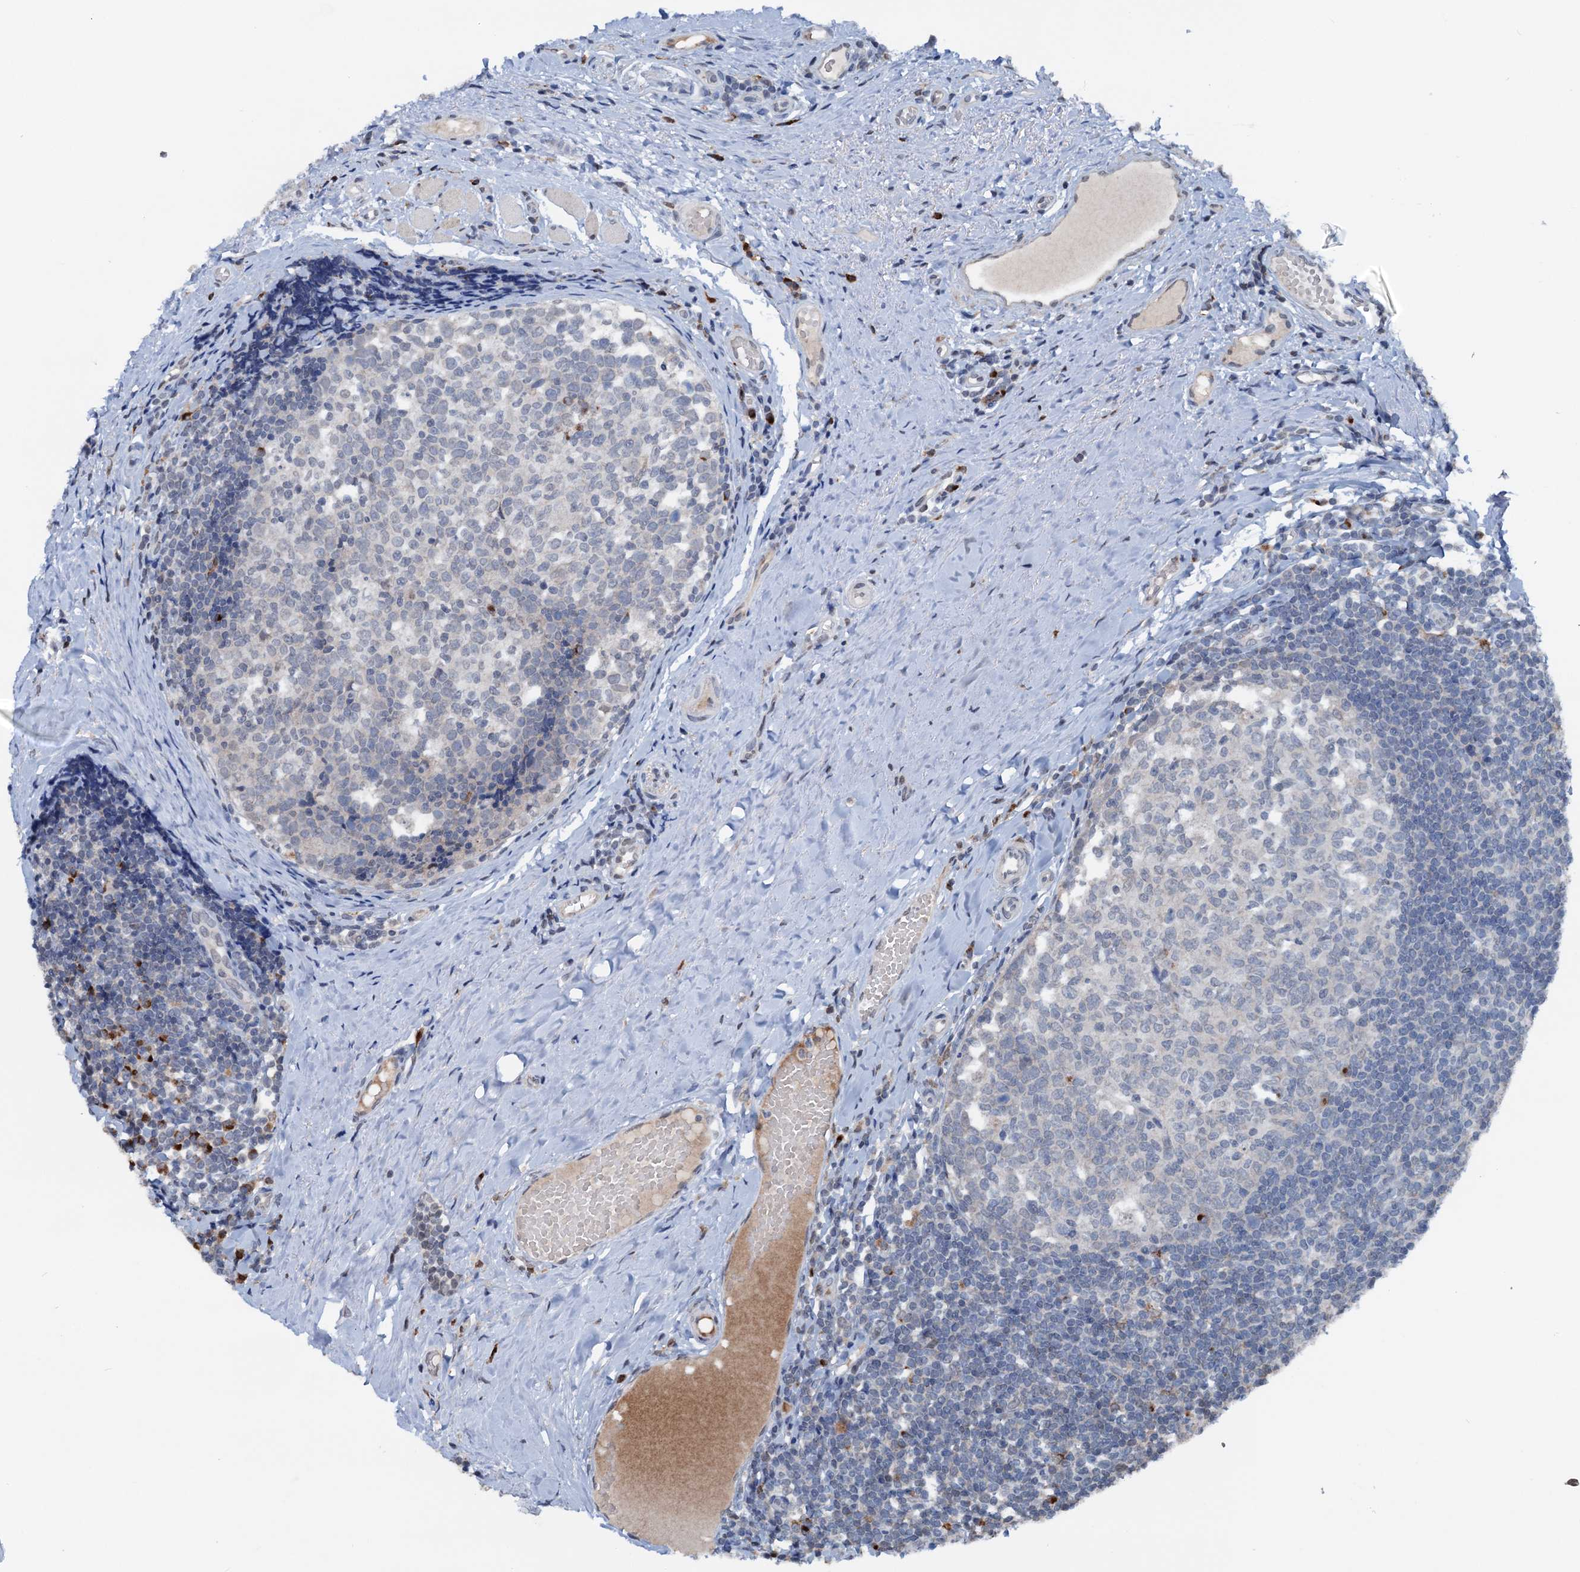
{"staining": {"intensity": "strong", "quantity": "<25%", "location": "cytoplasmic/membranous"}, "tissue": "tonsil", "cell_type": "Germinal center cells", "image_type": "normal", "snomed": [{"axis": "morphology", "description": "Normal tissue, NOS"}, {"axis": "topography", "description": "Tonsil"}], "caption": "Protein expression analysis of normal human tonsil reveals strong cytoplasmic/membranous positivity in approximately <25% of germinal center cells.", "gene": "SHLD1", "patient": {"sex": "female", "age": 19}}